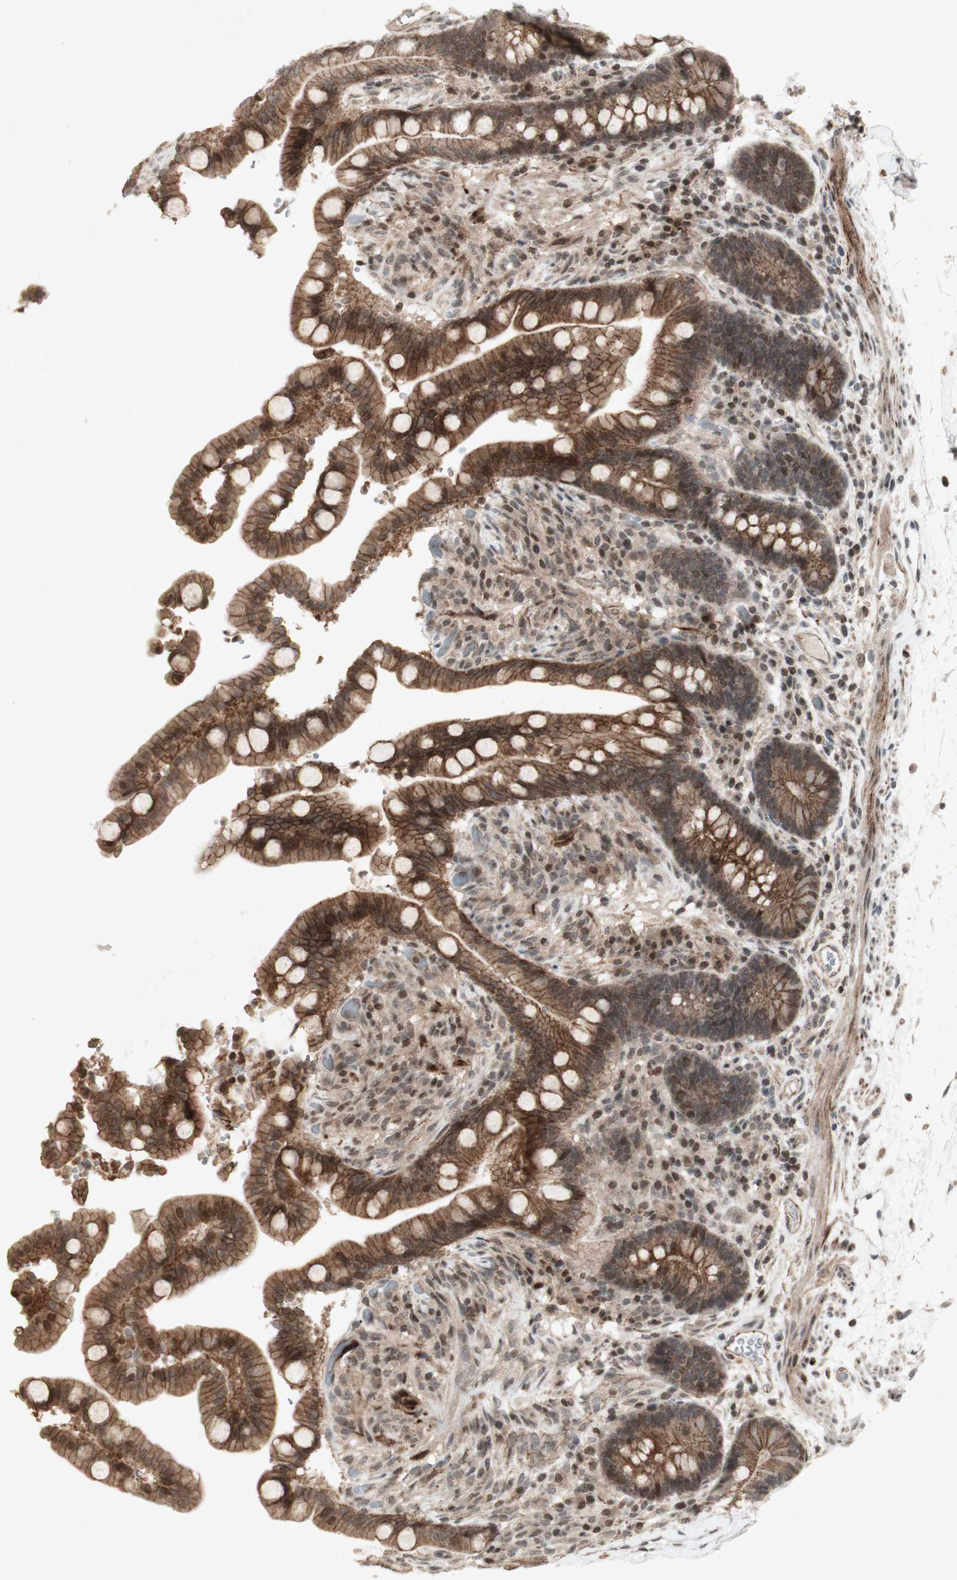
{"staining": {"intensity": "weak", "quantity": ">75%", "location": "cytoplasmic/membranous,nuclear"}, "tissue": "colon", "cell_type": "Endothelial cells", "image_type": "normal", "snomed": [{"axis": "morphology", "description": "Normal tissue, NOS"}, {"axis": "topography", "description": "Colon"}], "caption": "Colon stained for a protein (brown) demonstrates weak cytoplasmic/membranous,nuclear positive positivity in approximately >75% of endothelial cells.", "gene": "PLXNA1", "patient": {"sex": "male", "age": 73}}